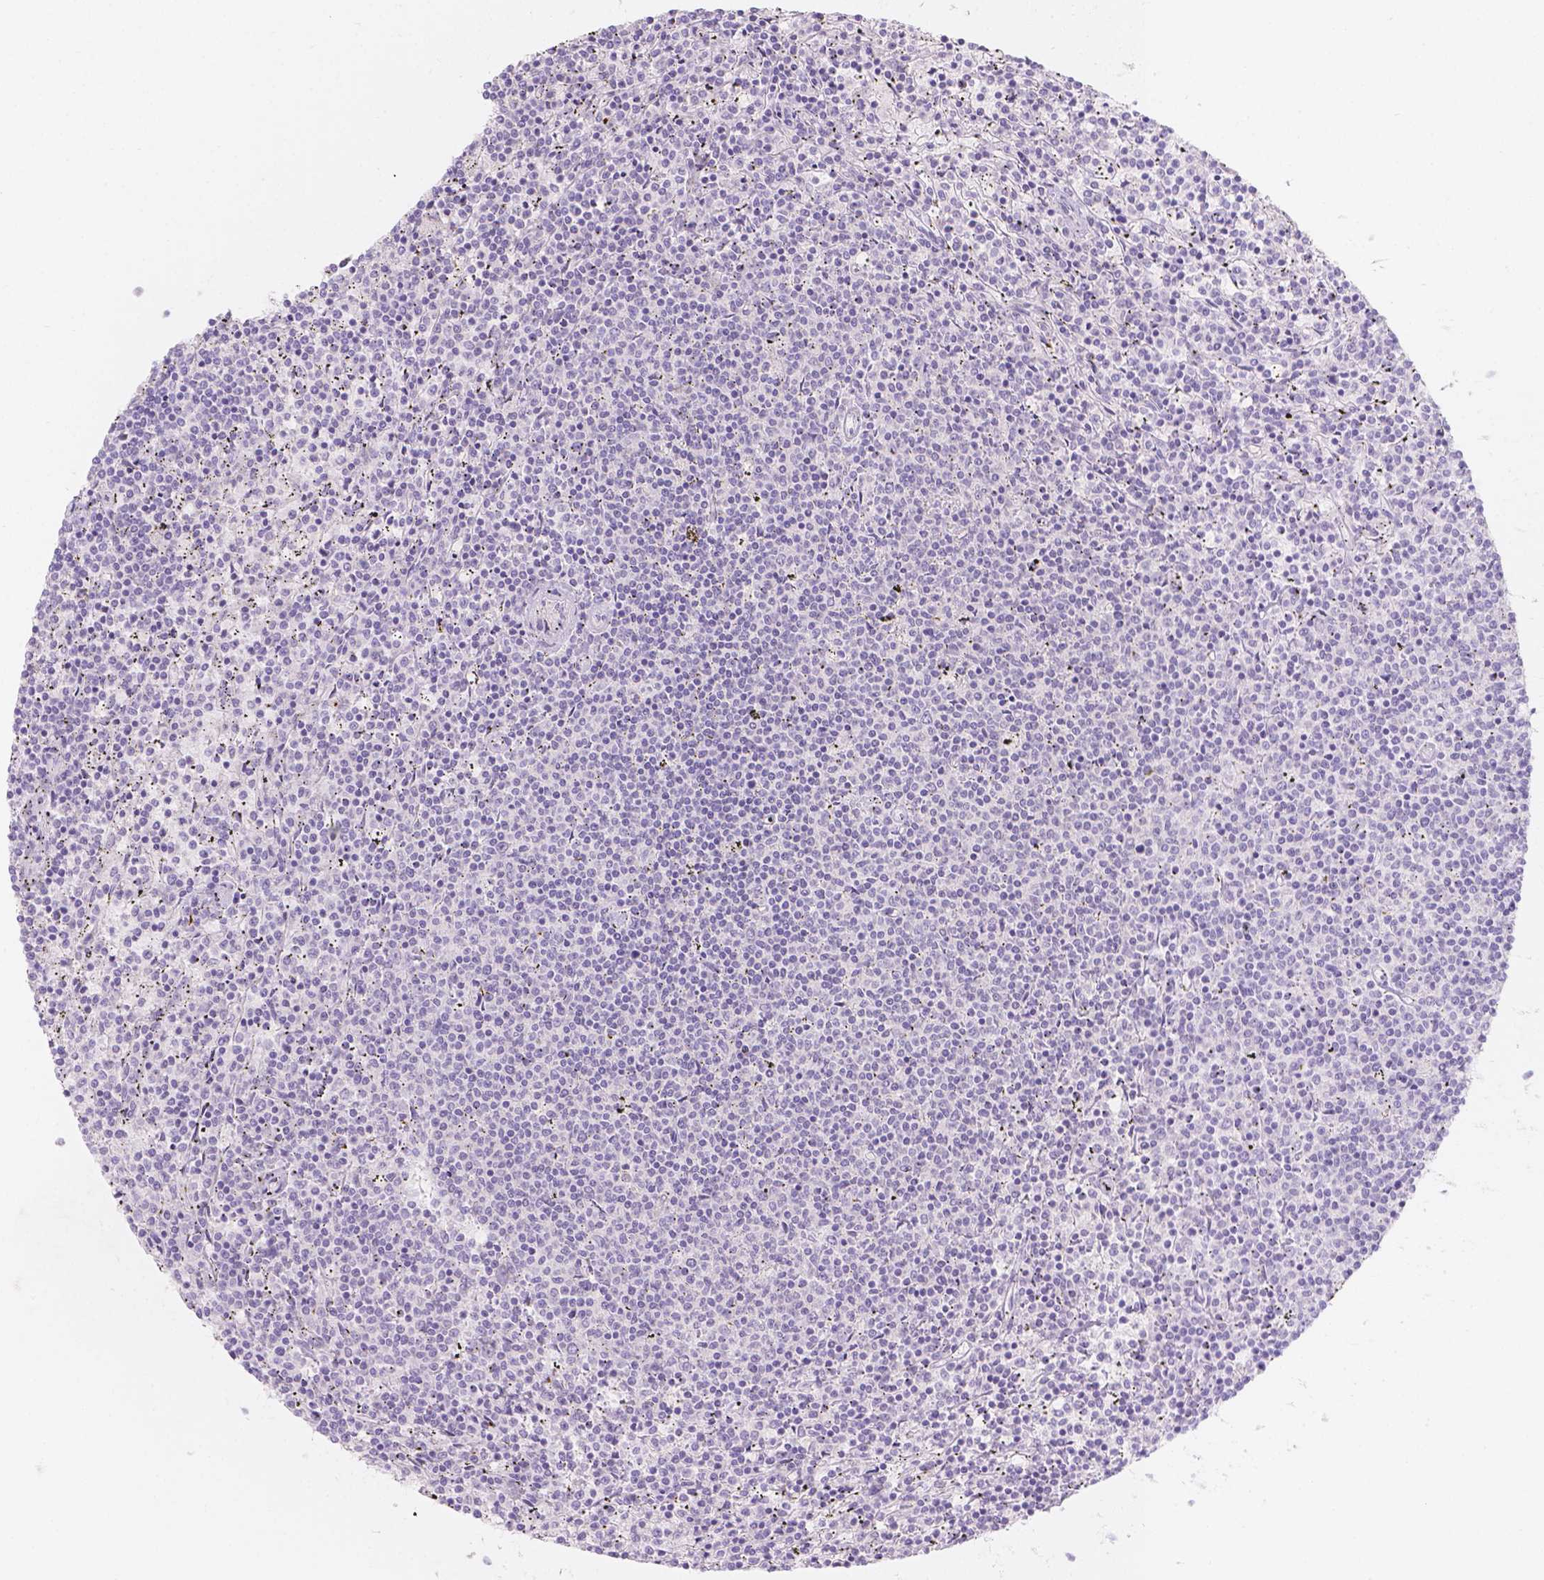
{"staining": {"intensity": "negative", "quantity": "none", "location": "none"}, "tissue": "lymphoma", "cell_type": "Tumor cells", "image_type": "cancer", "snomed": [{"axis": "morphology", "description": "Malignant lymphoma, non-Hodgkin's type, Low grade"}, {"axis": "topography", "description": "Spleen"}], "caption": "IHC histopathology image of human low-grade malignant lymphoma, non-Hodgkin's type stained for a protein (brown), which exhibits no expression in tumor cells.", "gene": "HTN3", "patient": {"sex": "female", "age": 50}}